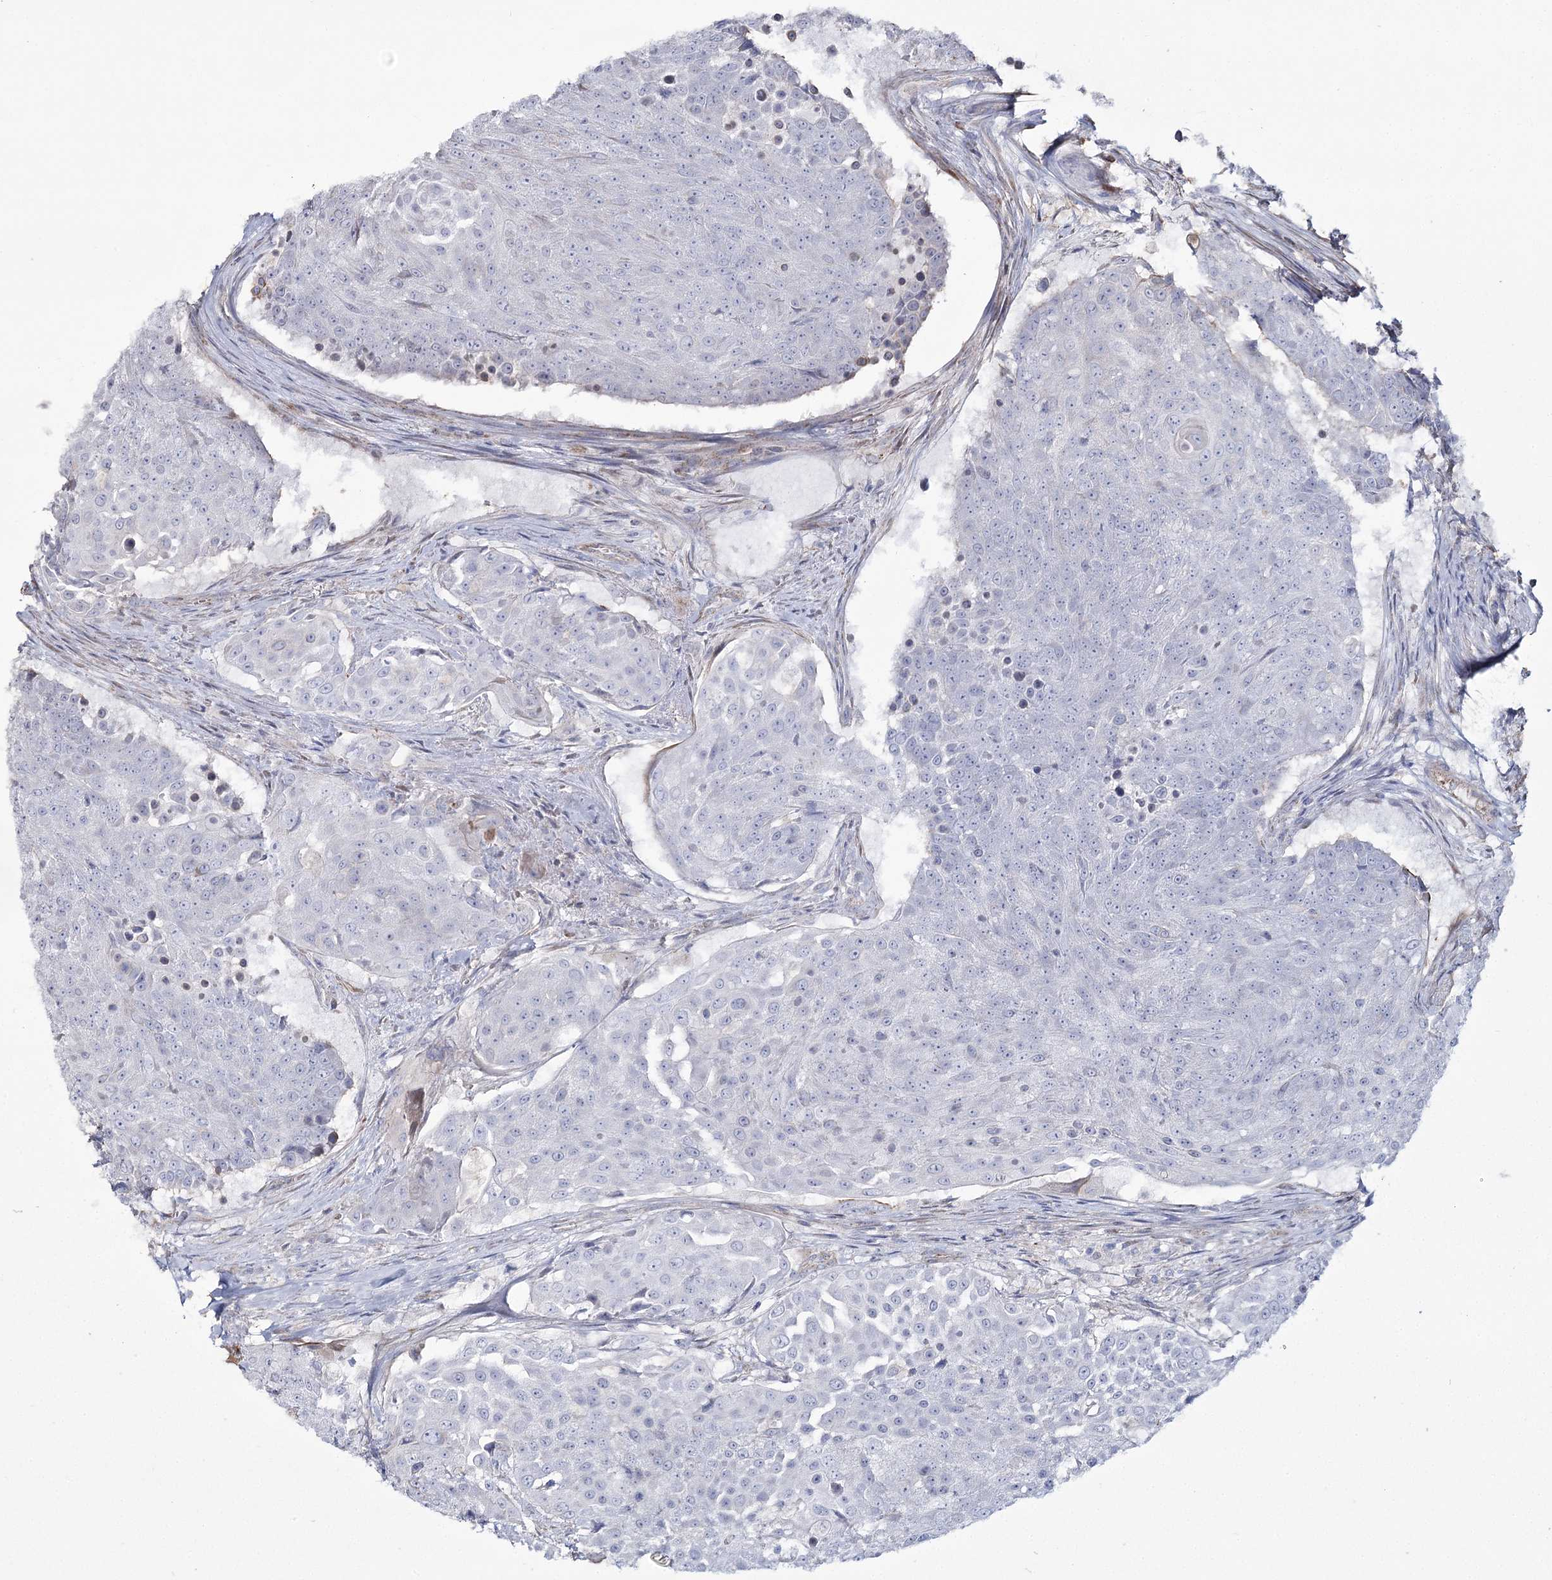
{"staining": {"intensity": "negative", "quantity": "none", "location": "none"}, "tissue": "urothelial cancer", "cell_type": "Tumor cells", "image_type": "cancer", "snomed": [{"axis": "morphology", "description": "Urothelial carcinoma, High grade"}, {"axis": "topography", "description": "Urinary bladder"}], "caption": "Immunohistochemical staining of urothelial cancer shows no significant positivity in tumor cells.", "gene": "ME3", "patient": {"sex": "female", "age": 63}}